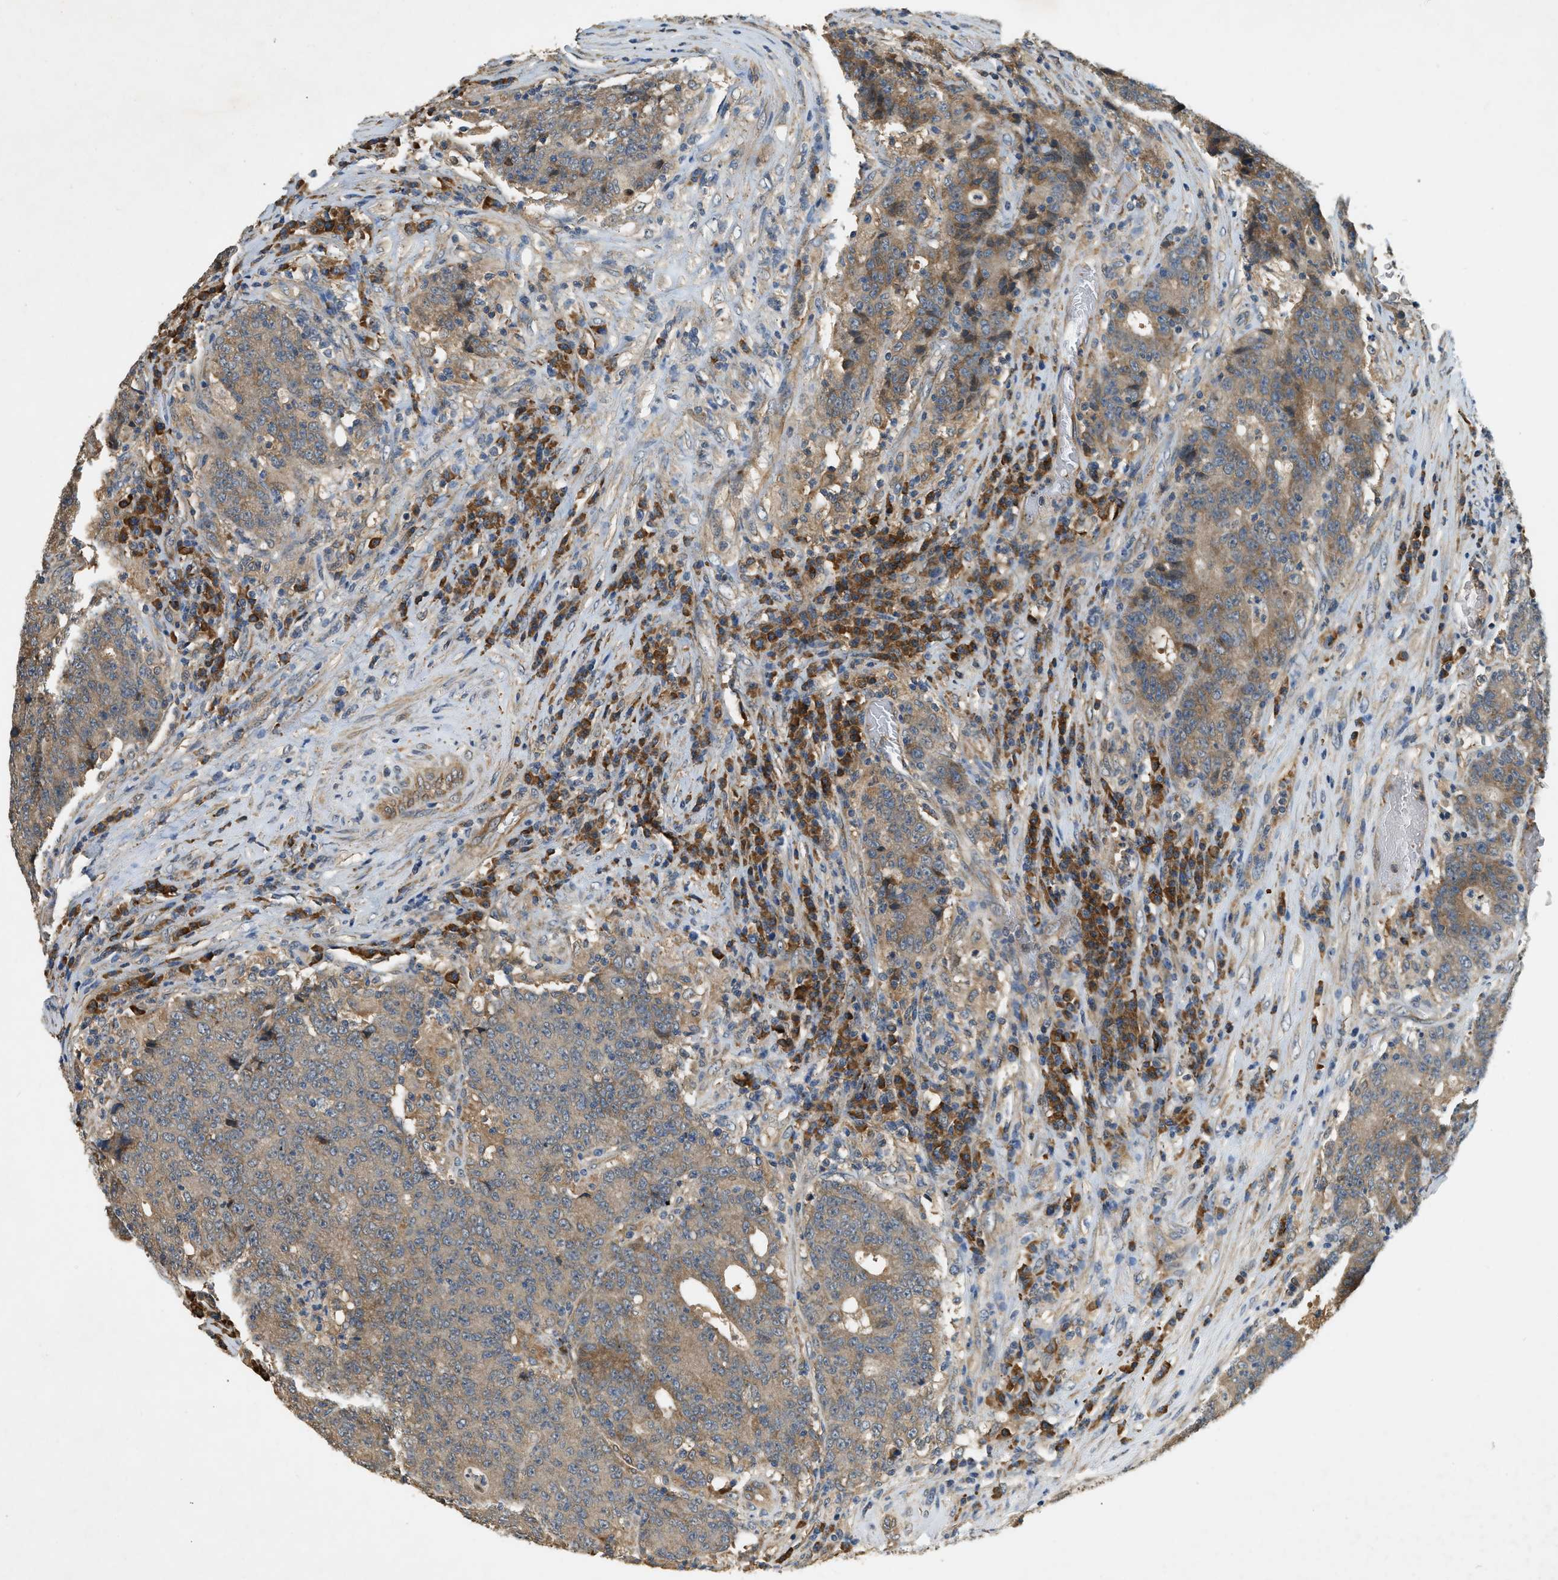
{"staining": {"intensity": "moderate", "quantity": ">75%", "location": "cytoplasmic/membranous"}, "tissue": "colorectal cancer", "cell_type": "Tumor cells", "image_type": "cancer", "snomed": [{"axis": "morphology", "description": "Normal tissue, NOS"}, {"axis": "morphology", "description": "Adenocarcinoma, NOS"}, {"axis": "topography", "description": "Colon"}], "caption": "This image displays adenocarcinoma (colorectal) stained with immunohistochemistry (IHC) to label a protein in brown. The cytoplasmic/membranous of tumor cells show moderate positivity for the protein. Nuclei are counter-stained blue.", "gene": "CFLAR", "patient": {"sex": "female", "age": 75}}